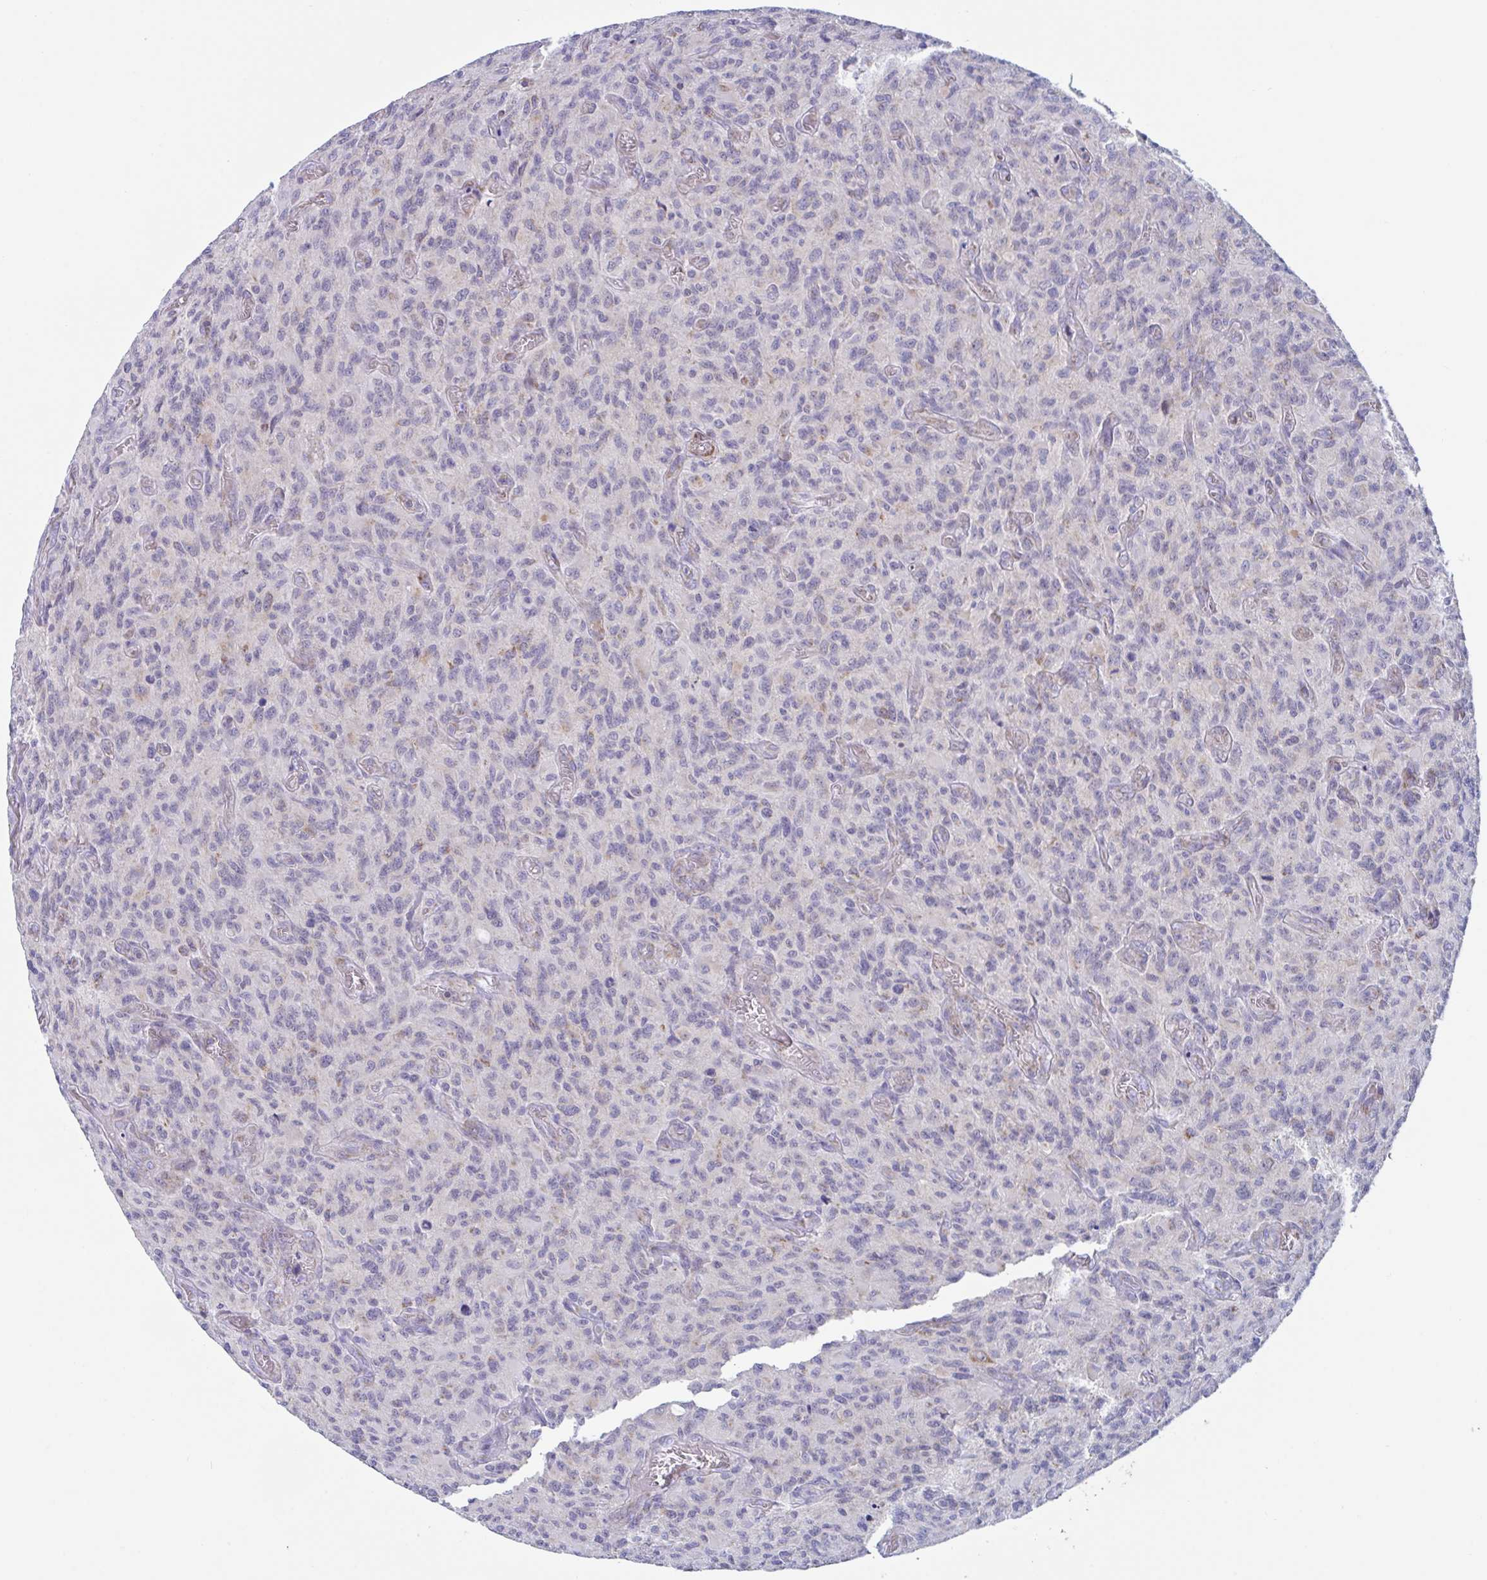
{"staining": {"intensity": "negative", "quantity": "none", "location": "none"}, "tissue": "glioma", "cell_type": "Tumor cells", "image_type": "cancer", "snomed": [{"axis": "morphology", "description": "Glioma, malignant, High grade"}, {"axis": "topography", "description": "Brain"}], "caption": "This is a image of IHC staining of glioma, which shows no expression in tumor cells.", "gene": "BCAT2", "patient": {"sex": "male", "age": 61}}